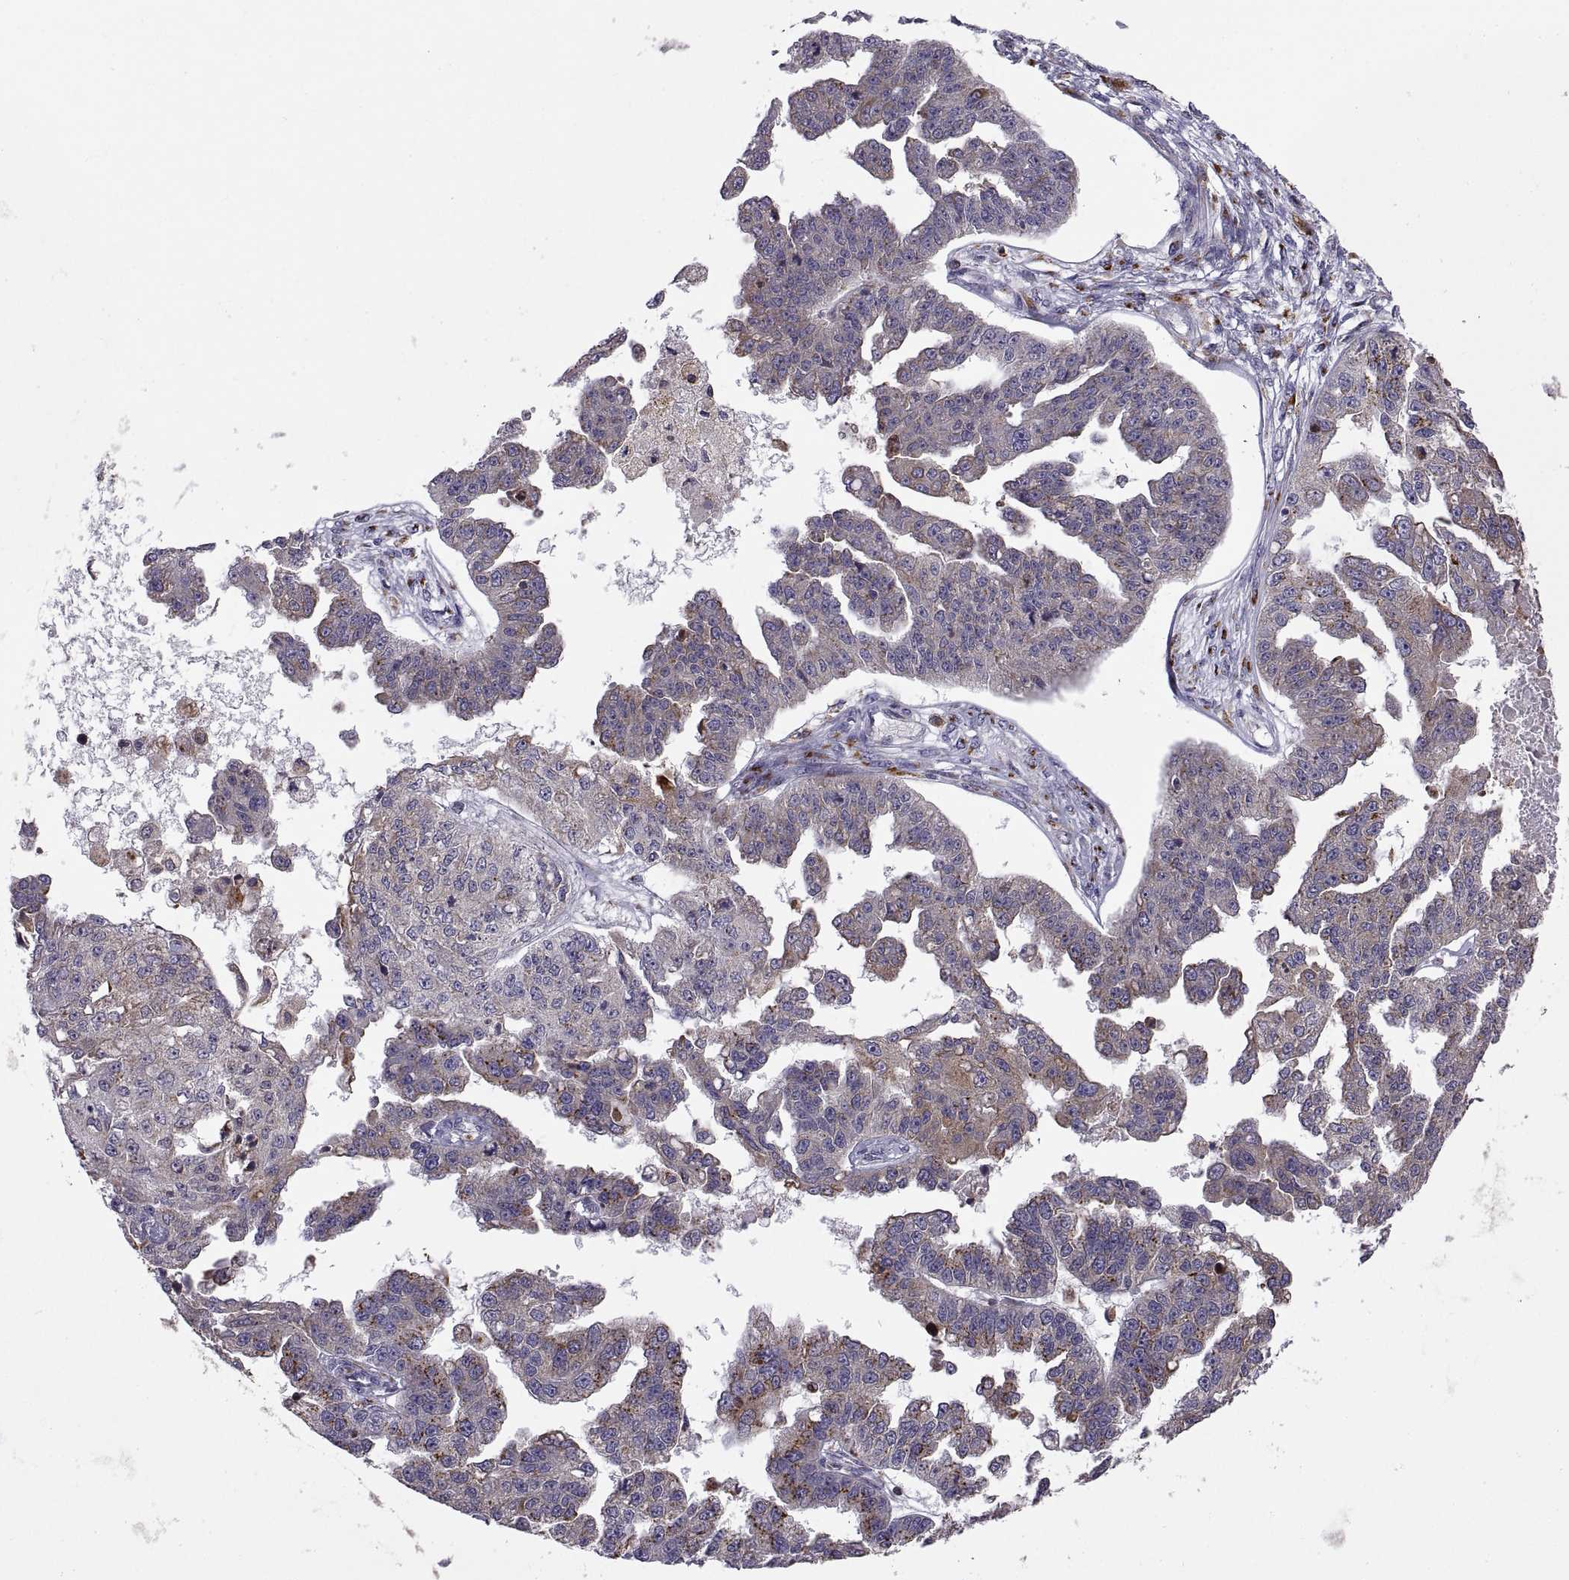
{"staining": {"intensity": "moderate", "quantity": "<25%", "location": "cytoplasmic/membranous"}, "tissue": "ovarian cancer", "cell_type": "Tumor cells", "image_type": "cancer", "snomed": [{"axis": "morphology", "description": "Cystadenocarcinoma, serous, NOS"}, {"axis": "topography", "description": "Ovary"}], "caption": "Ovarian serous cystadenocarcinoma was stained to show a protein in brown. There is low levels of moderate cytoplasmic/membranous staining in approximately <25% of tumor cells.", "gene": "ACAP1", "patient": {"sex": "female", "age": 58}}